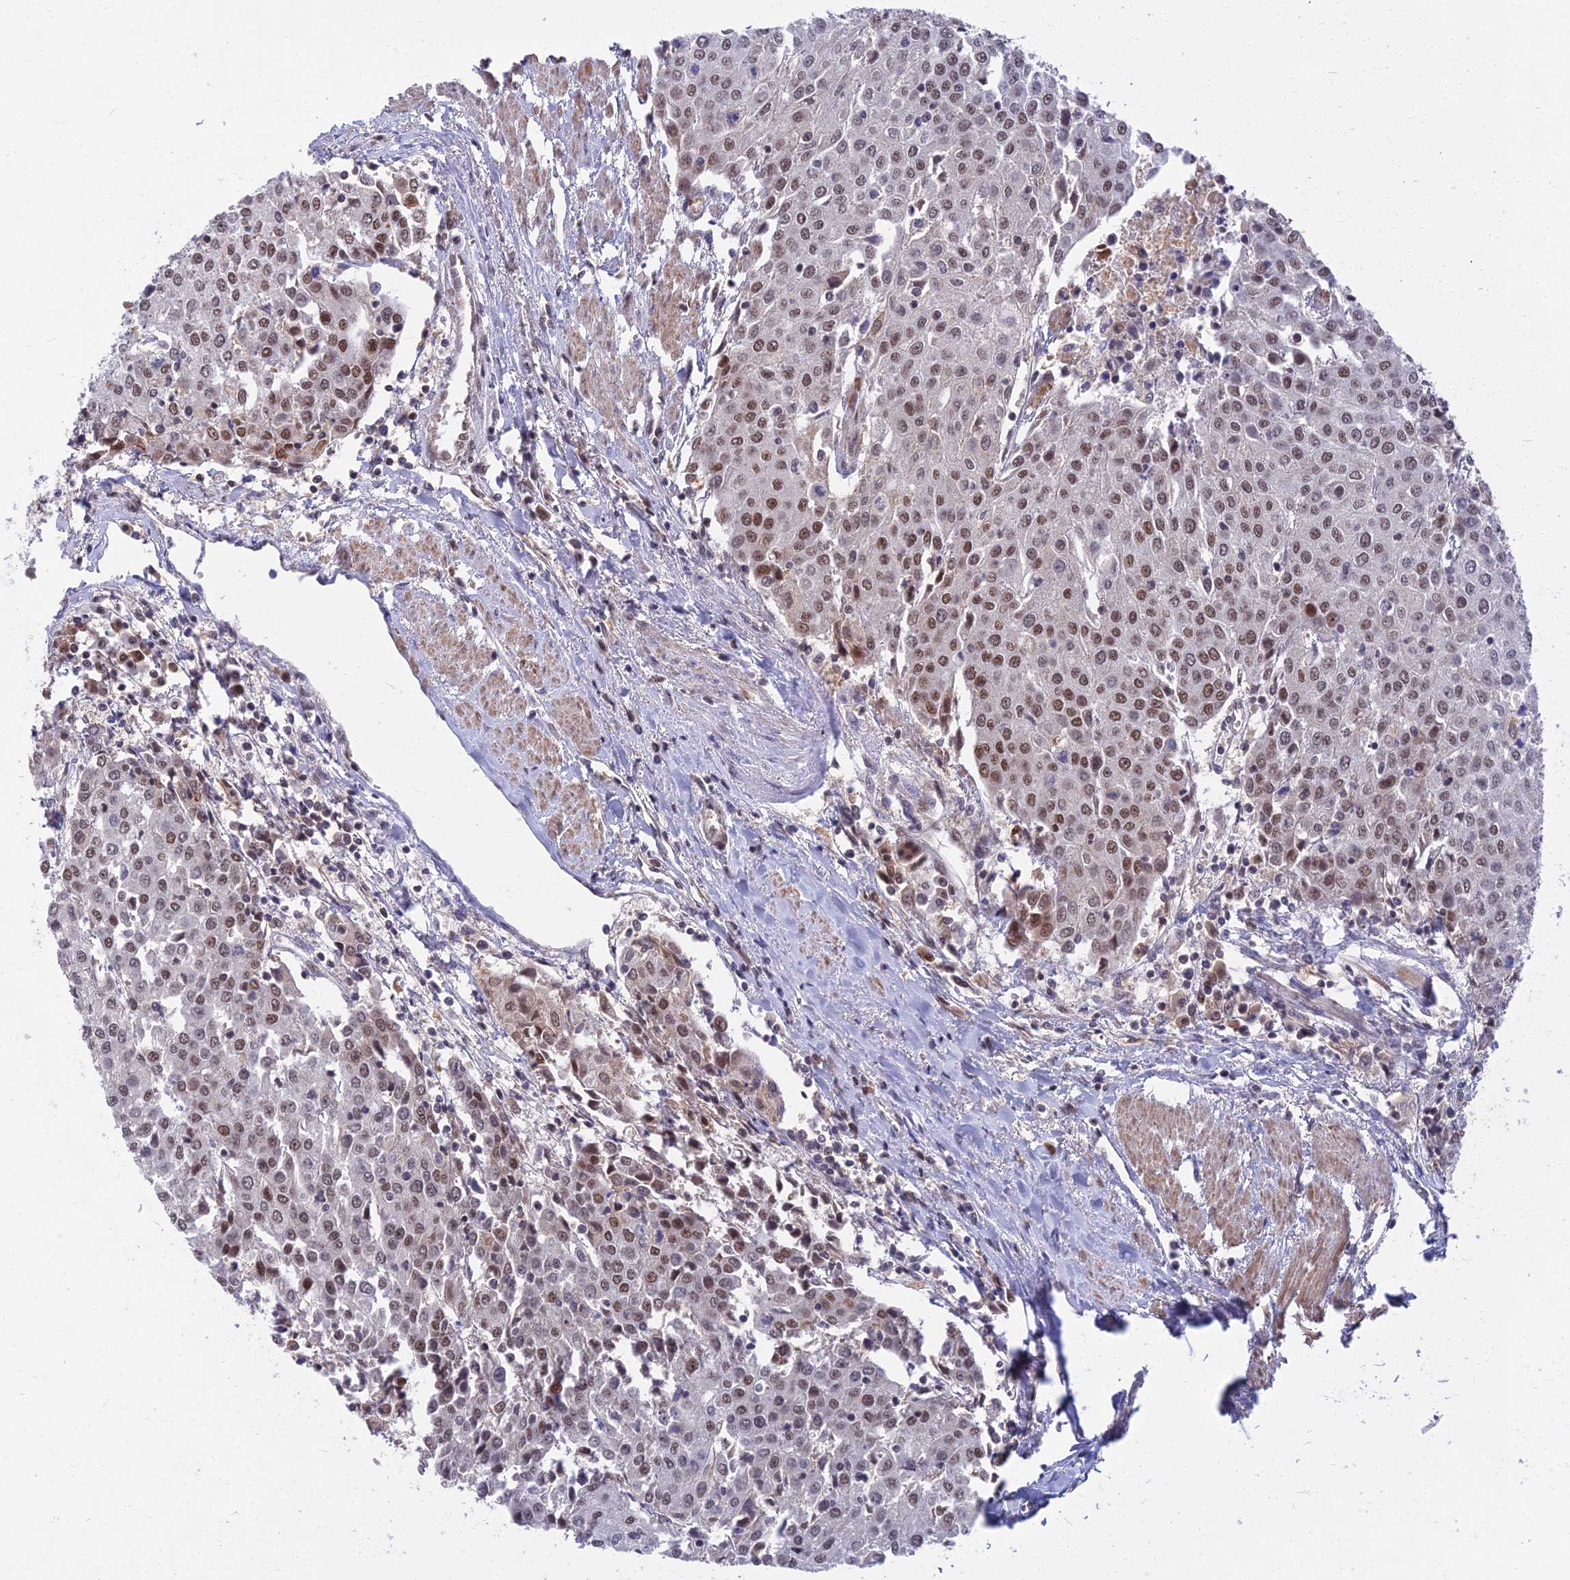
{"staining": {"intensity": "moderate", "quantity": ">75%", "location": "nuclear"}, "tissue": "urothelial cancer", "cell_type": "Tumor cells", "image_type": "cancer", "snomed": [{"axis": "morphology", "description": "Urothelial carcinoma, High grade"}, {"axis": "topography", "description": "Urinary bladder"}], "caption": "High-power microscopy captured an IHC micrograph of urothelial carcinoma (high-grade), revealing moderate nuclear expression in about >75% of tumor cells.", "gene": "TCEA2", "patient": {"sex": "female", "age": 85}}